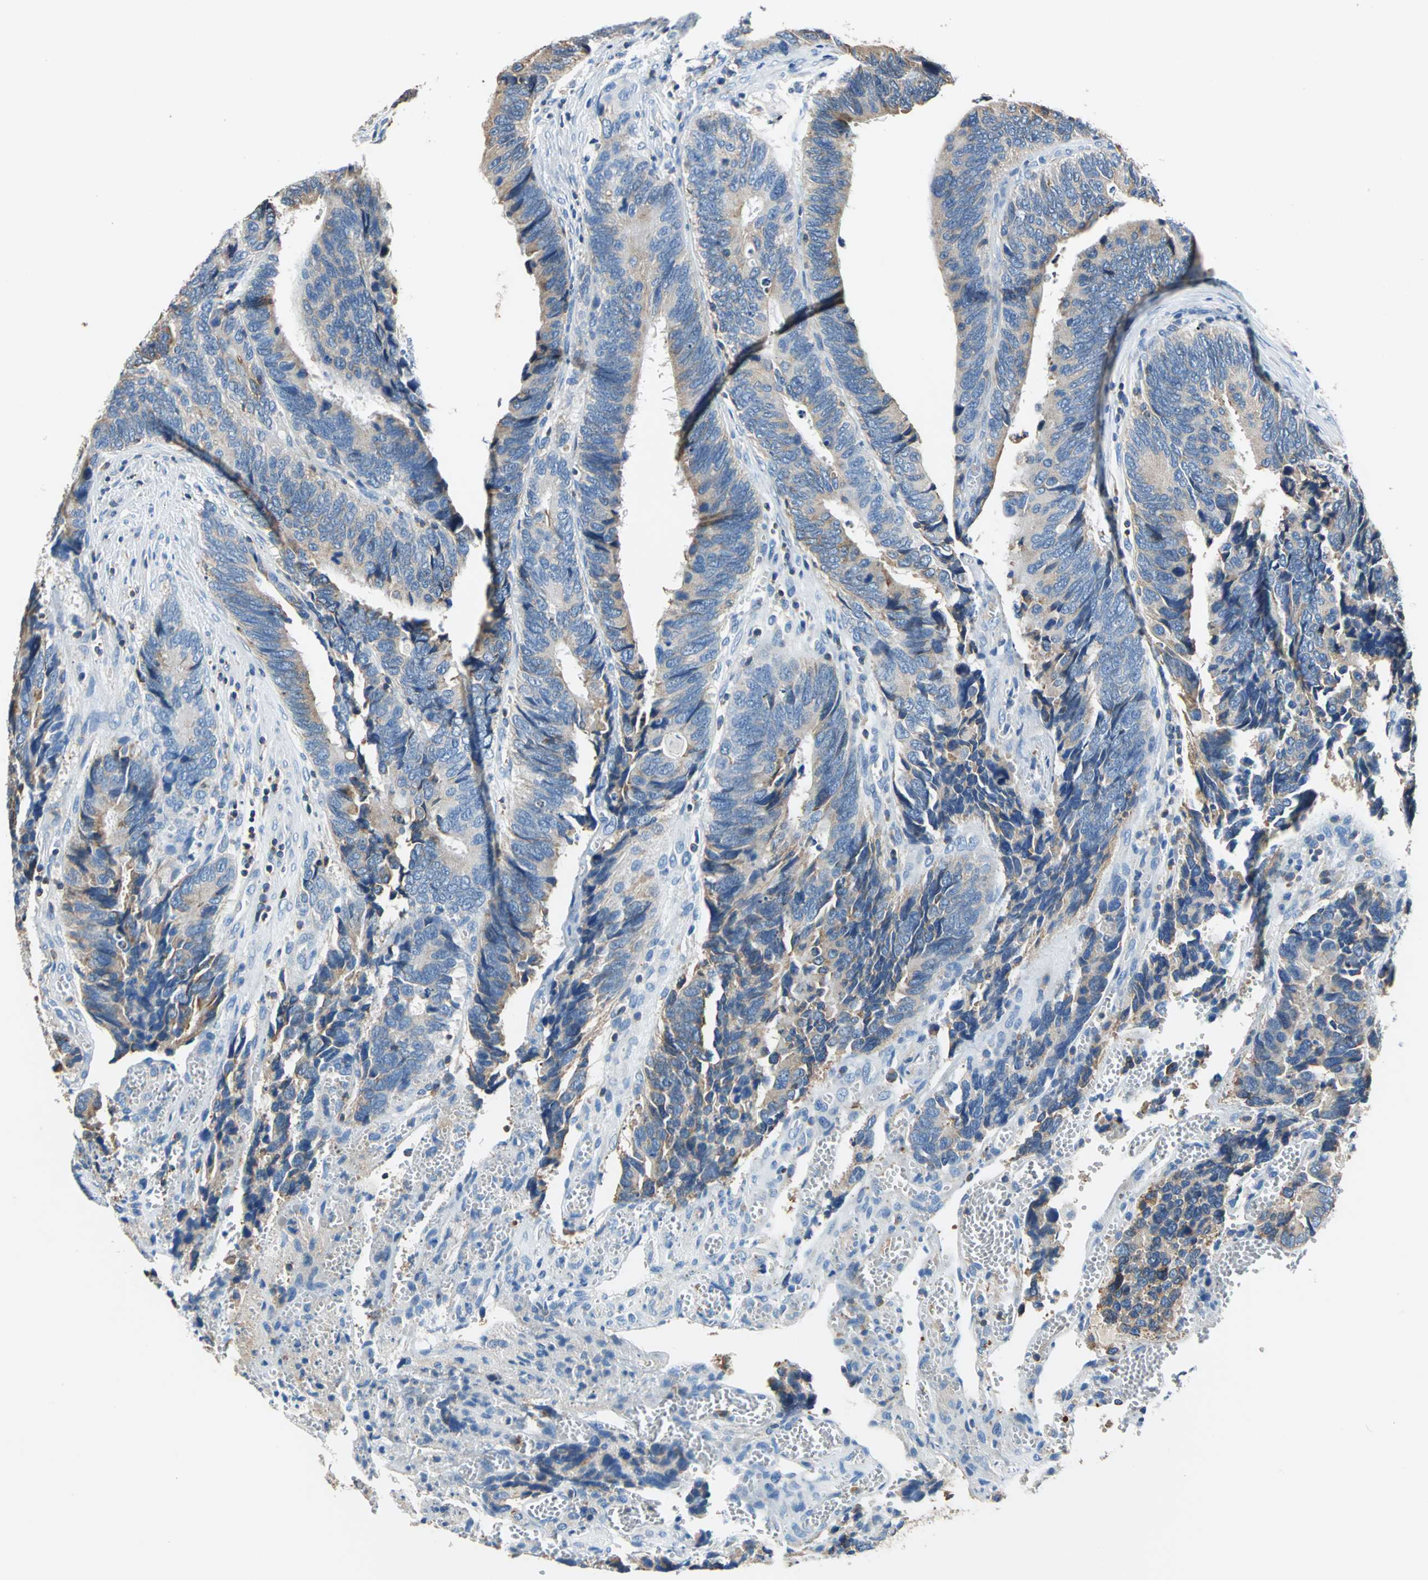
{"staining": {"intensity": "moderate", "quantity": ">75%", "location": "cytoplasmic/membranous"}, "tissue": "colorectal cancer", "cell_type": "Tumor cells", "image_type": "cancer", "snomed": [{"axis": "morphology", "description": "Adenocarcinoma, NOS"}, {"axis": "topography", "description": "Colon"}], "caption": "A brown stain shows moderate cytoplasmic/membranous staining of a protein in human colorectal adenocarcinoma tumor cells.", "gene": "SEPTIN6", "patient": {"sex": "male", "age": 72}}